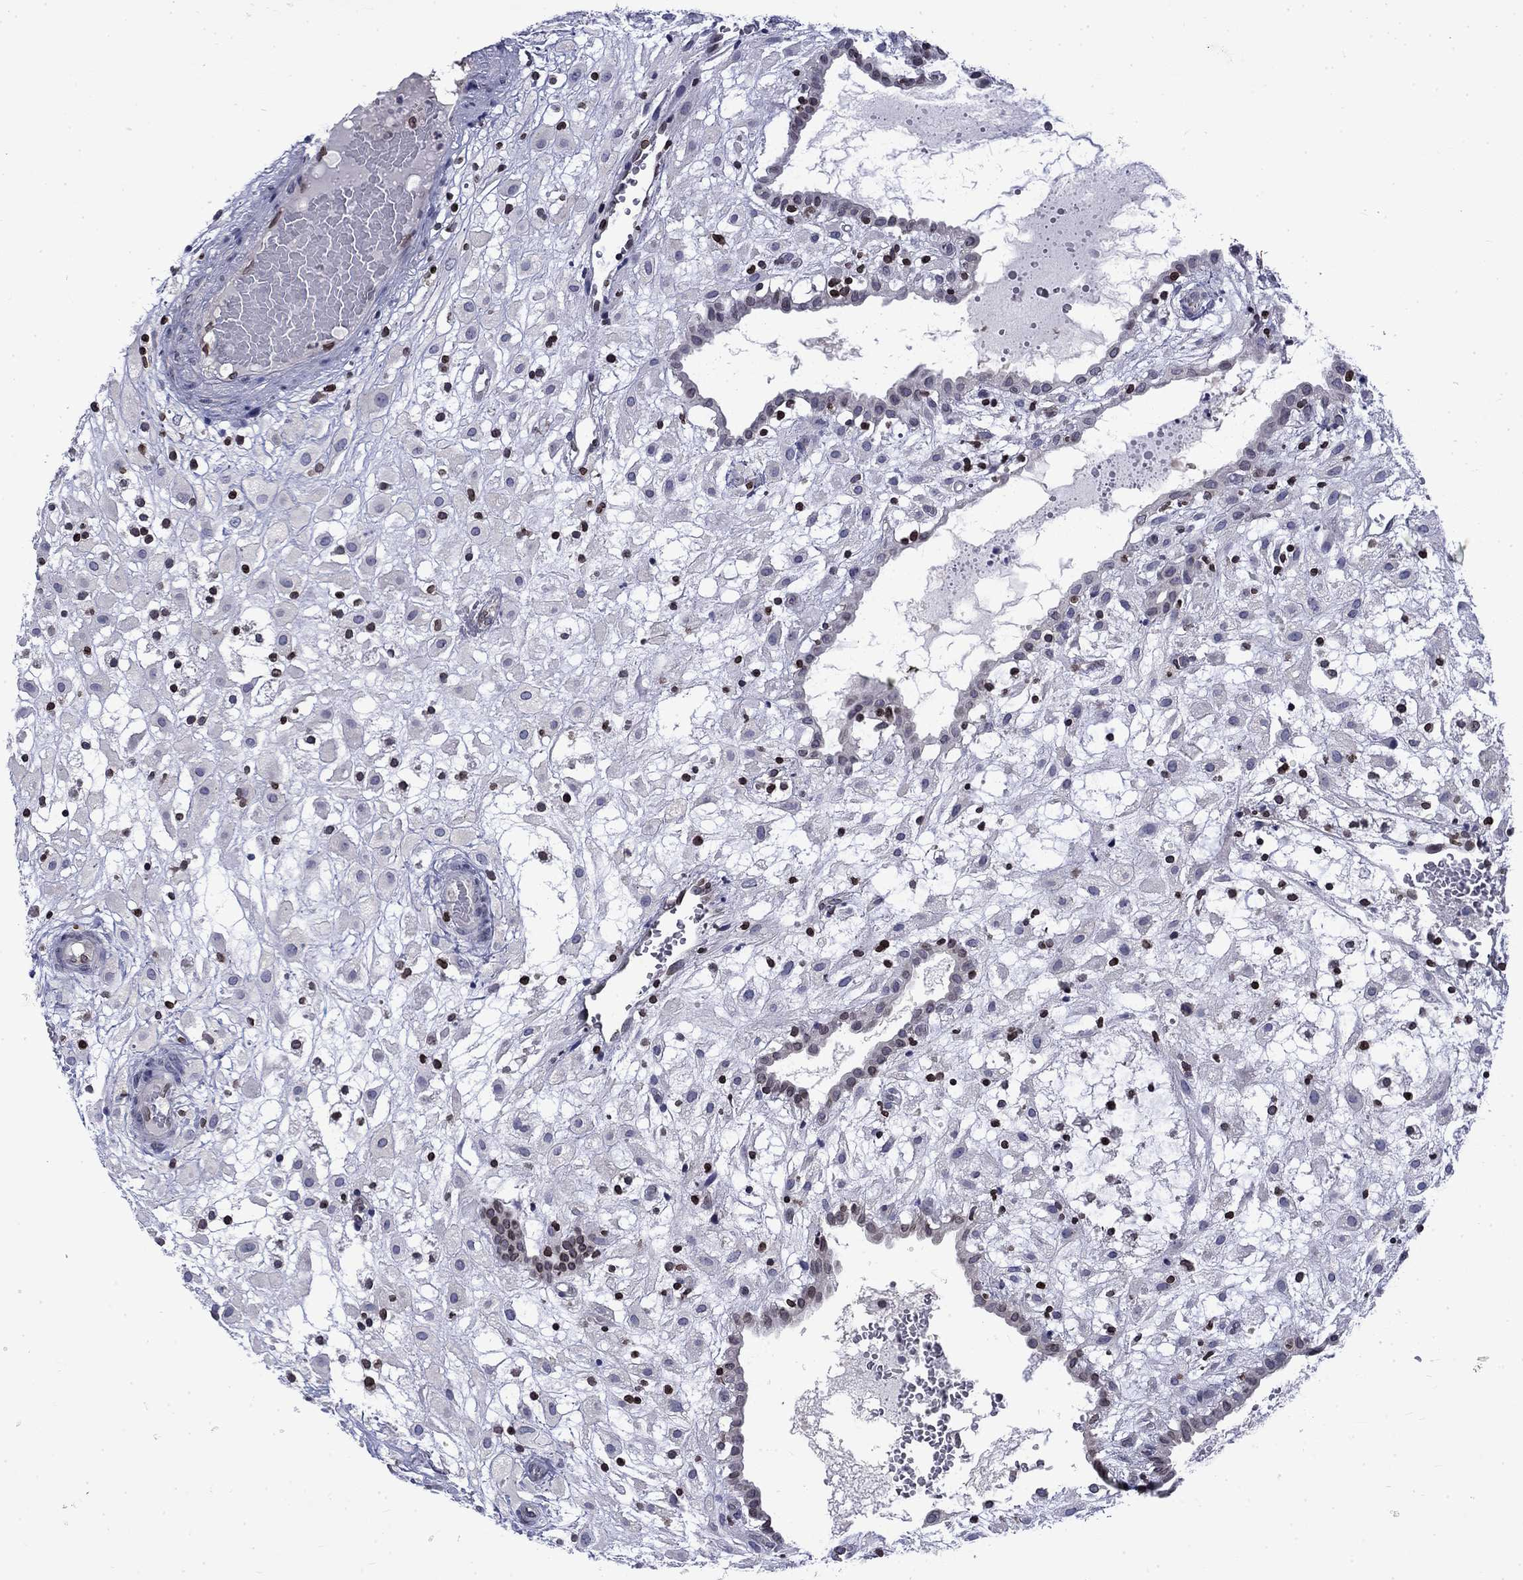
{"staining": {"intensity": "negative", "quantity": "none", "location": "none"}, "tissue": "placenta", "cell_type": "Decidual cells", "image_type": "normal", "snomed": [{"axis": "morphology", "description": "Normal tissue, NOS"}, {"axis": "topography", "description": "Placenta"}], "caption": "Decidual cells show no significant positivity in benign placenta. The staining was performed using DAB (3,3'-diaminobenzidine) to visualize the protein expression in brown, while the nuclei were stained in blue with hematoxylin (Magnification: 20x).", "gene": "SLA", "patient": {"sex": "female", "age": 24}}